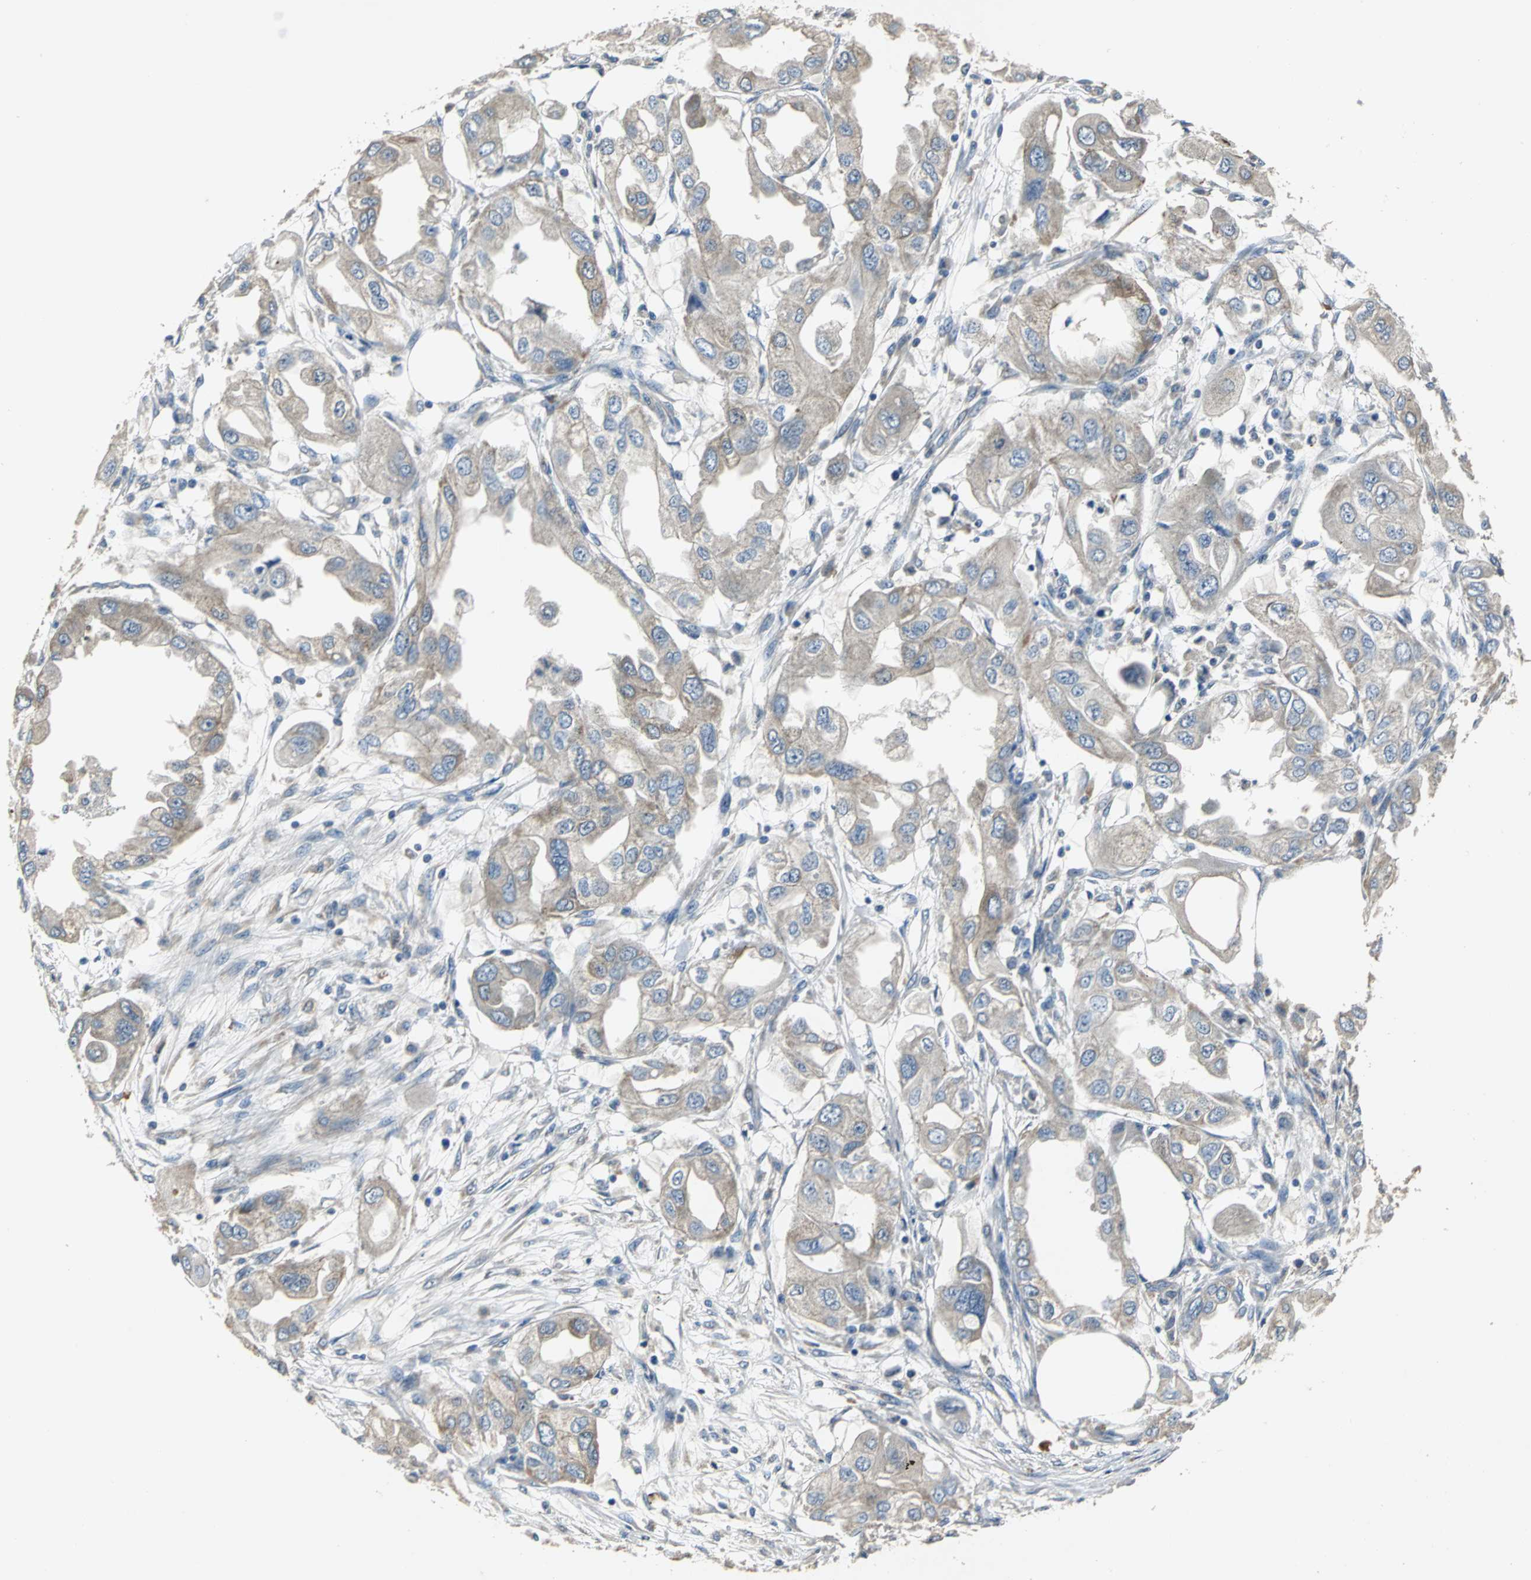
{"staining": {"intensity": "weak", "quantity": ">75%", "location": "cytoplasmic/membranous"}, "tissue": "endometrial cancer", "cell_type": "Tumor cells", "image_type": "cancer", "snomed": [{"axis": "morphology", "description": "Adenocarcinoma, NOS"}, {"axis": "topography", "description": "Endometrium"}], "caption": "Immunohistochemistry (IHC) (DAB) staining of endometrial cancer (adenocarcinoma) shows weak cytoplasmic/membranous protein expression in approximately >75% of tumor cells. (IHC, brightfield microscopy, high magnification).", "gene": "OCLN", "patient": {"sex": "female", "age": 67}}